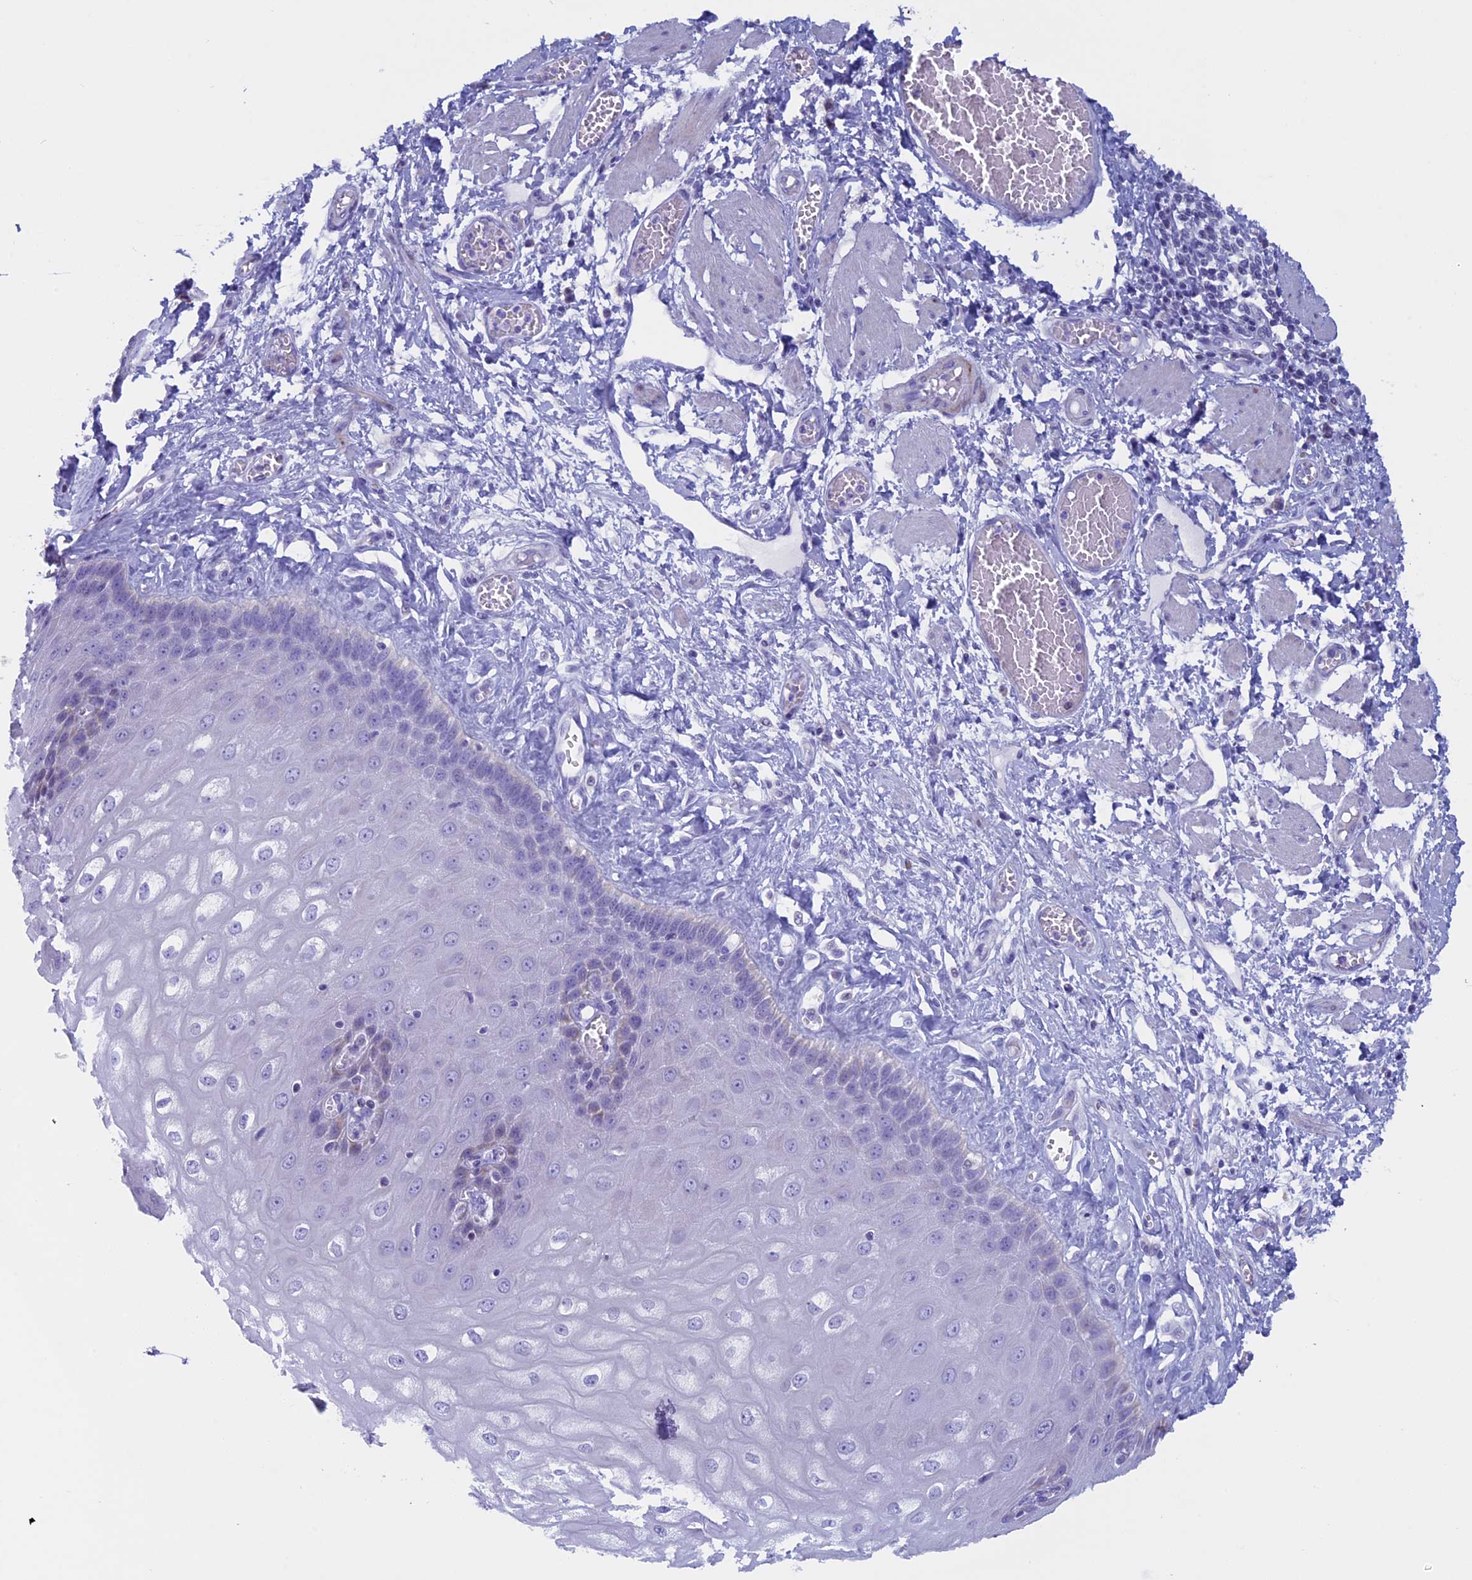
{"staining": {"intensity": "negative", "quantity": "none", "location": "none"}, "tissue": "esophagus", "cell_type": "Squamous epithelial cells", "image_type": "normal", "snomed": [{"axis": "morphology", "description": "Normal tissue, NOS"}, {"axis": "topography", "description": "Esophagus"}], "caption": "This is a histopathology image of immunohistochemistry (IHC) staining of benign esophagus, which shows no expression in squamous epithelial cells. The staining was performed using DAB to visualize the protein expression in brown, while the nuclei were stained in blue with hematoxylin (Magnification: 20x).", "gene": "ZNF563", "patient": {"sex": "male", "age": 60}}